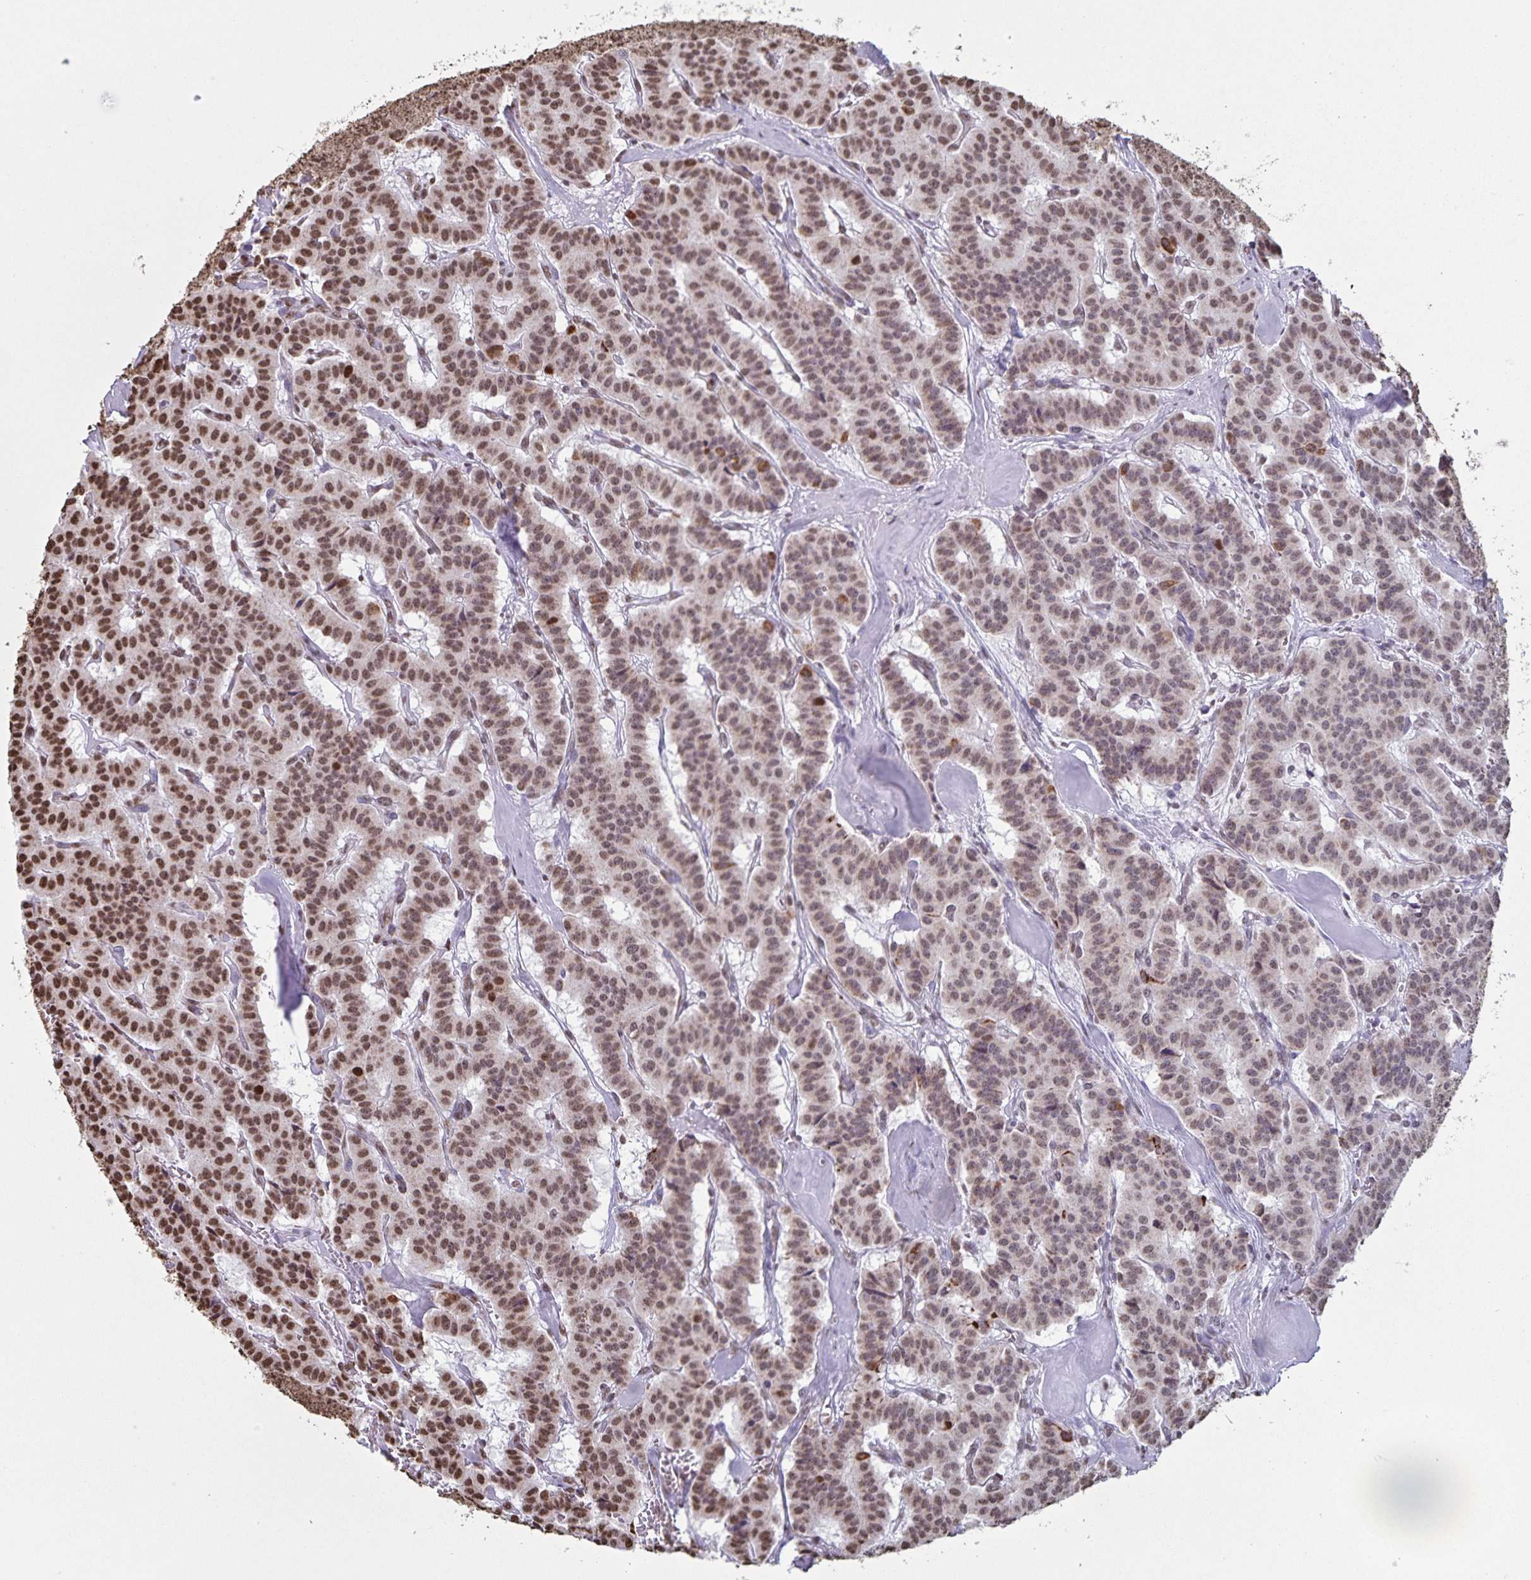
{"staining": {"intensity": "moderate", "quantity": "25%-75%", "location": "nuclear"}, "tissue": "carcinoid", "cell_type": "Tumor cells", "image_type": "cancer", "snomed": [{"axis": "morphology", "description": "Normal tissue, NOS"}, {"axis": "morphology", "description": "Carcinoid, malignant, NOS"}, {"axis": "topography", "description": "Lung"}], "caption": "A photomicrograph of carcinoid stained for a protein displays moderate nuclear brown staining in tumor cells. The staining was performed using DAB to visualize the protein expression in brown, while the nuclei were stained in blue with hematoxylin (Magnification: 20x).", "gene": "DUT", "patient": {"sex": "female", "age": 46}}